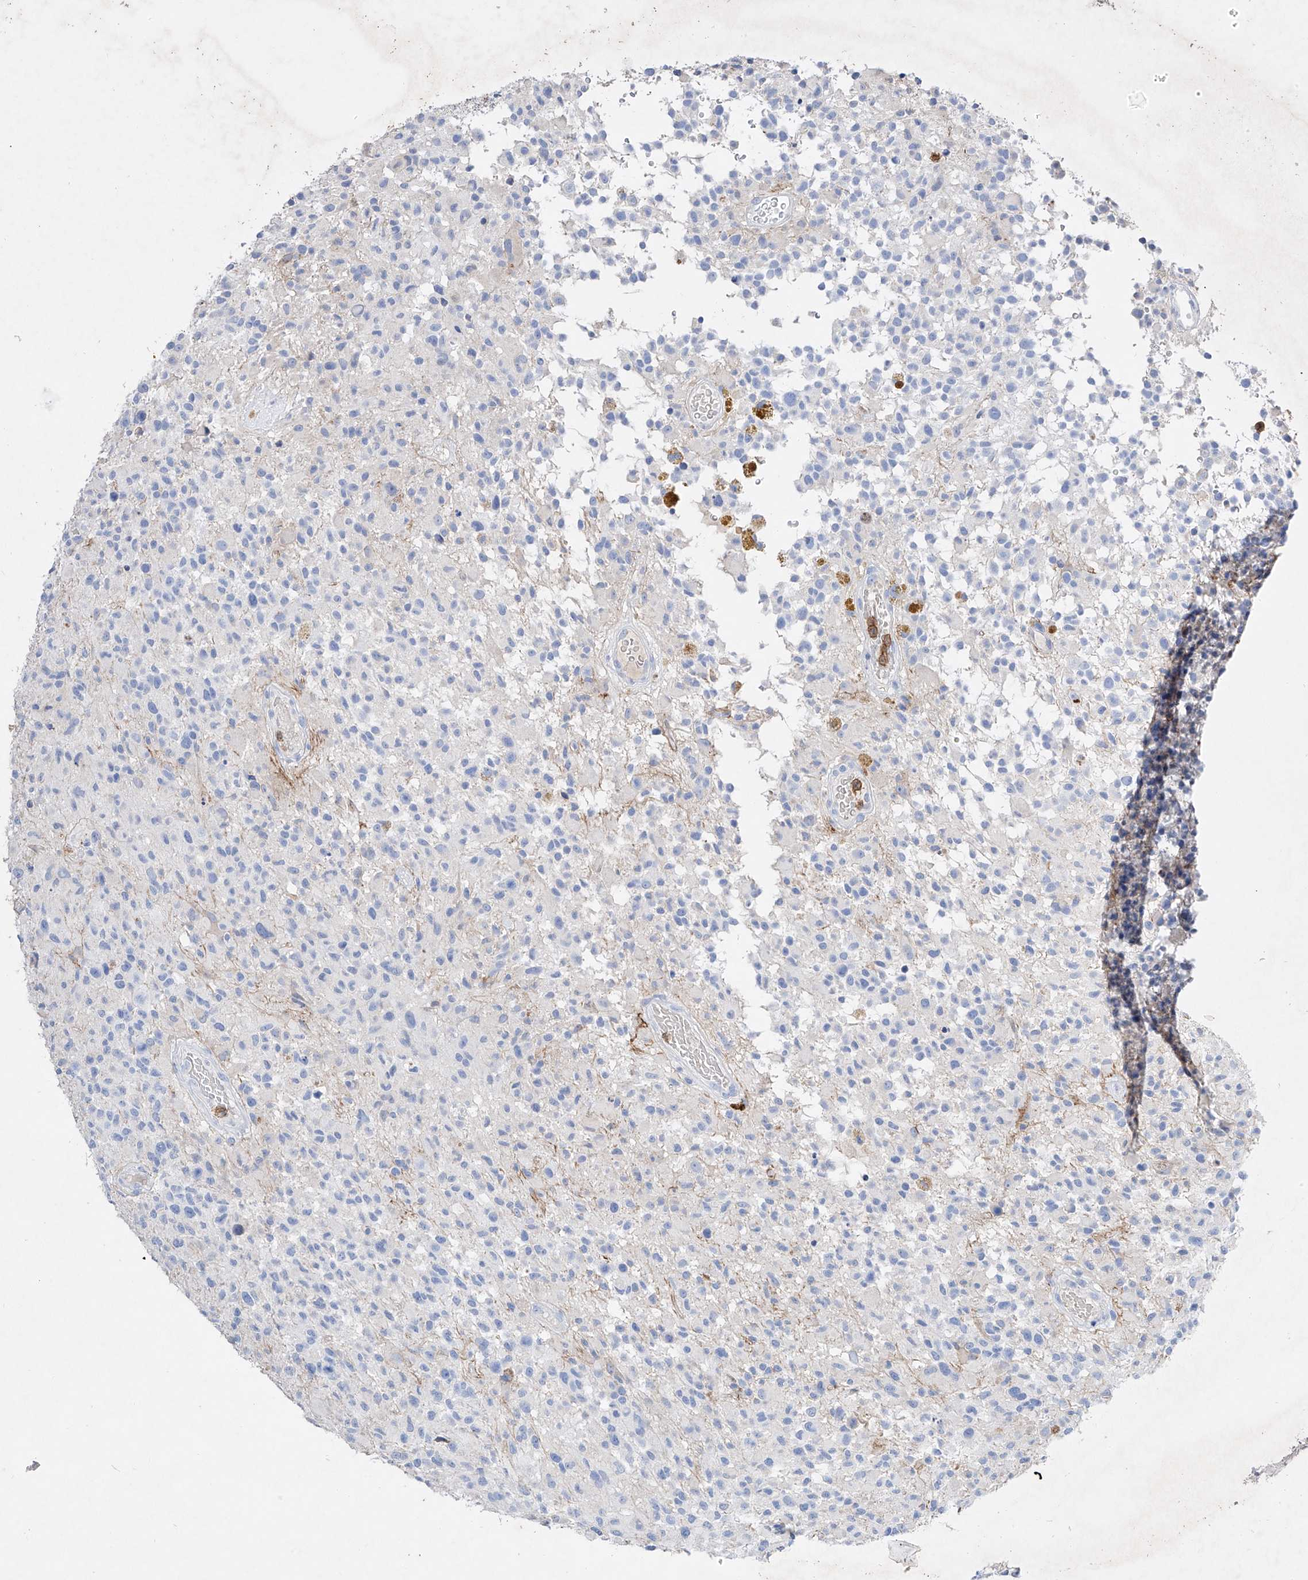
{"staining": {"intensity": "negative", "quantity": "none", "location": "none"}, "tissue": "glioma", "cell_type": "Tumor cells", "image_type": "cancer", "snomed": [{"axis": "morphology", "description": "Glioma, malignant, High grade"}, {"axis": "morphology", "description": "Glioblastoma, NOS"}, {"axis": "topography", "description": "Brain"}], "caption": "Glioma was stained to show a protein in brown. There is no significant expression in tumor cells. Brightfield microscopy of IHC stained with DAB (brown) and hematoxylin (blue), captured at high magnification.", "gene": "TM7SF2", "patient": {"sex": "male", "age": 60}}